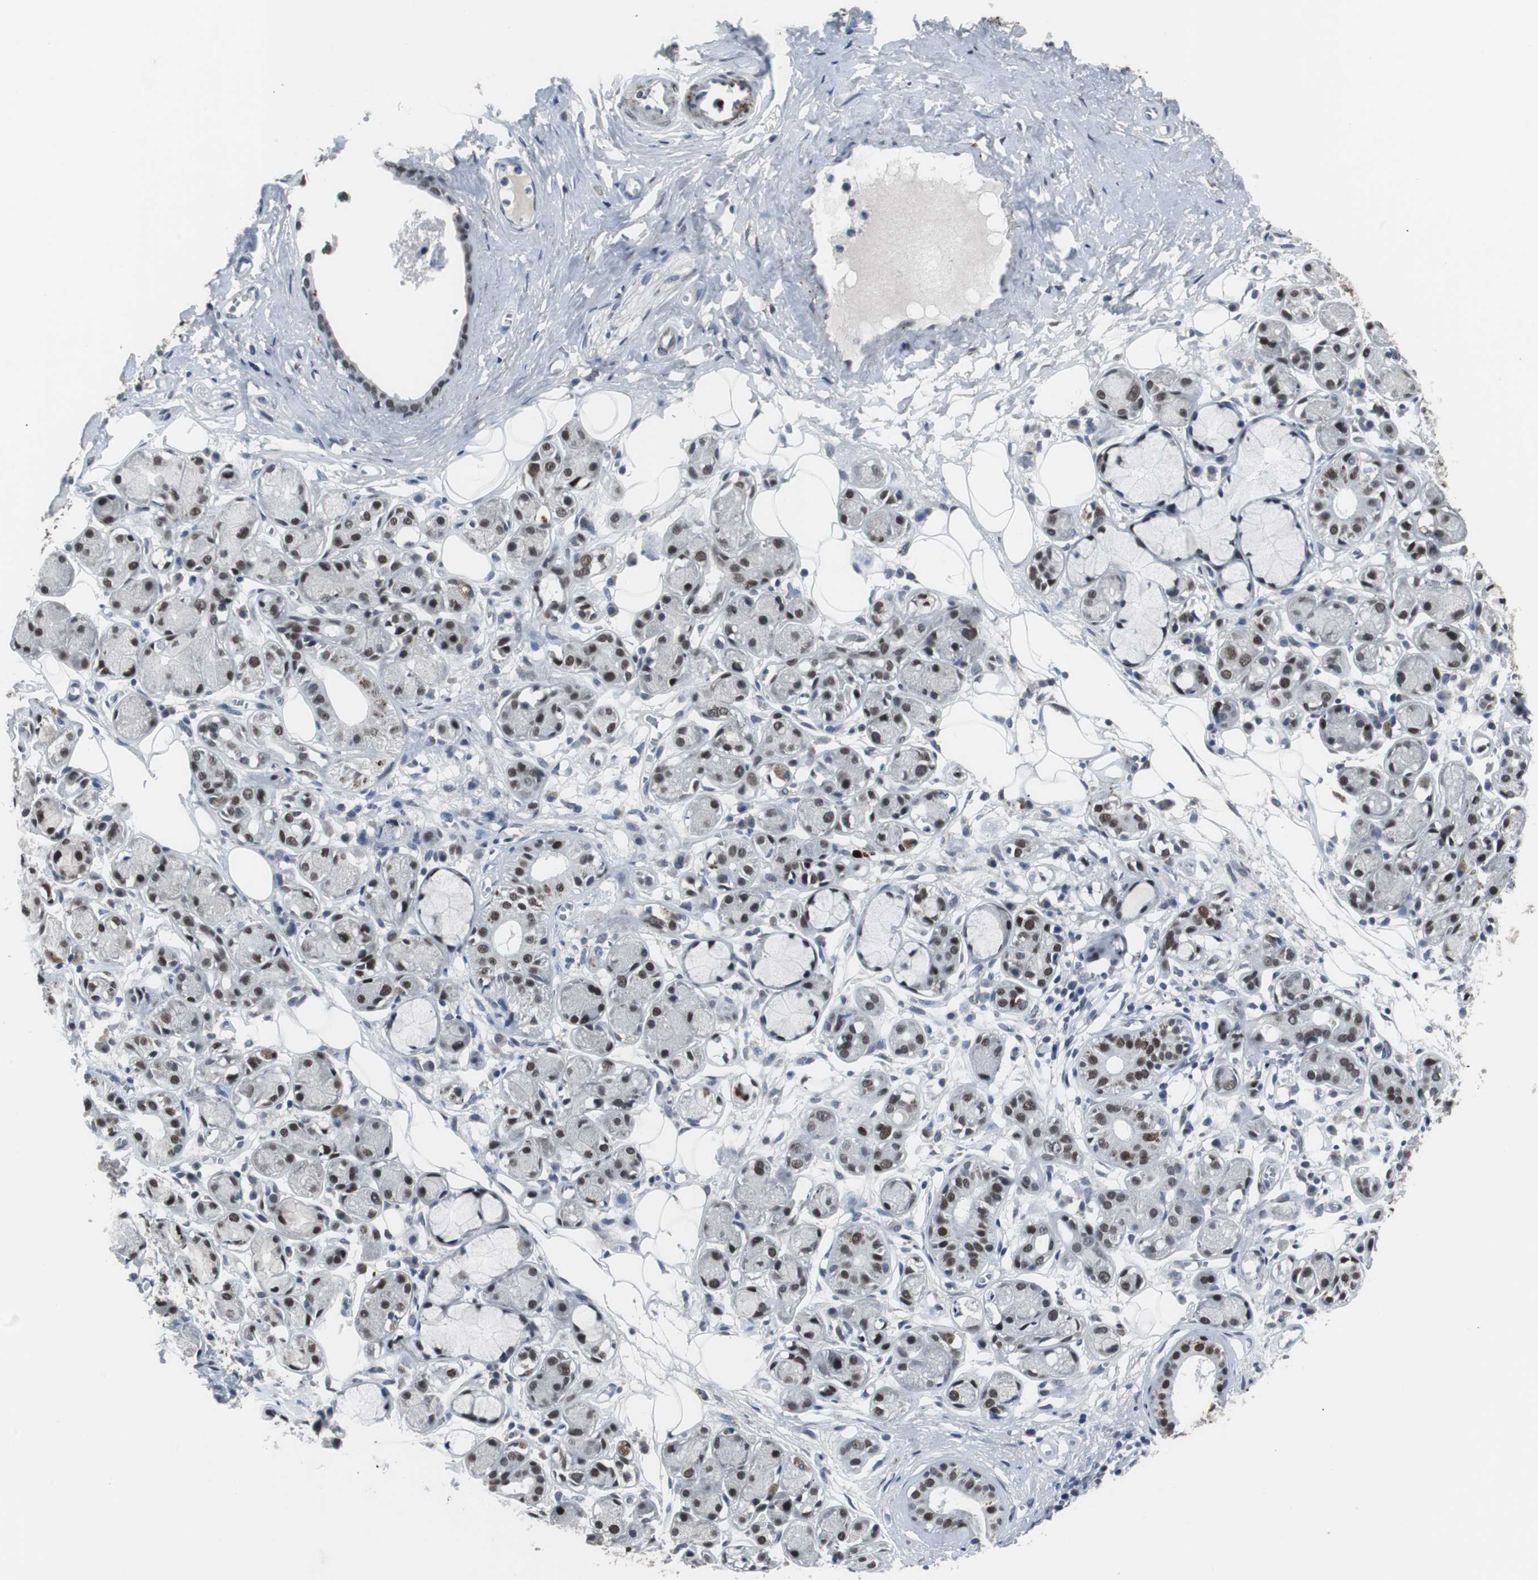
{"staining": {"intensity": "weak", "quantity": "25%-75%", "location": "nuclear"}, "tissue": "adipose tissue", "cell_type": "Adipocytes", "image_type": "normal", "snomed": [{"axis": "morphology", "description": "Normal tissue, NOS"}, {"axis": "morphology", "description": "Inflammation, NOS"}, {"axis": "topography", "description": "Vascular tissue"}, {"axis": "topography", "description": "Salivary gland"}], "caption": "Normal adipose tissue was stained to show a protein in brown. There is low levels of weak nuclear expression in approximately 25%-75% of adipocytes. The staining was performed using DAB to visualize the protein expression in brown, while the nuclei were stained in blue with hematoxylin (Magnification: 20x).", "gene": "FOXP4", "patient": {"sex": "female", "age": 75}}